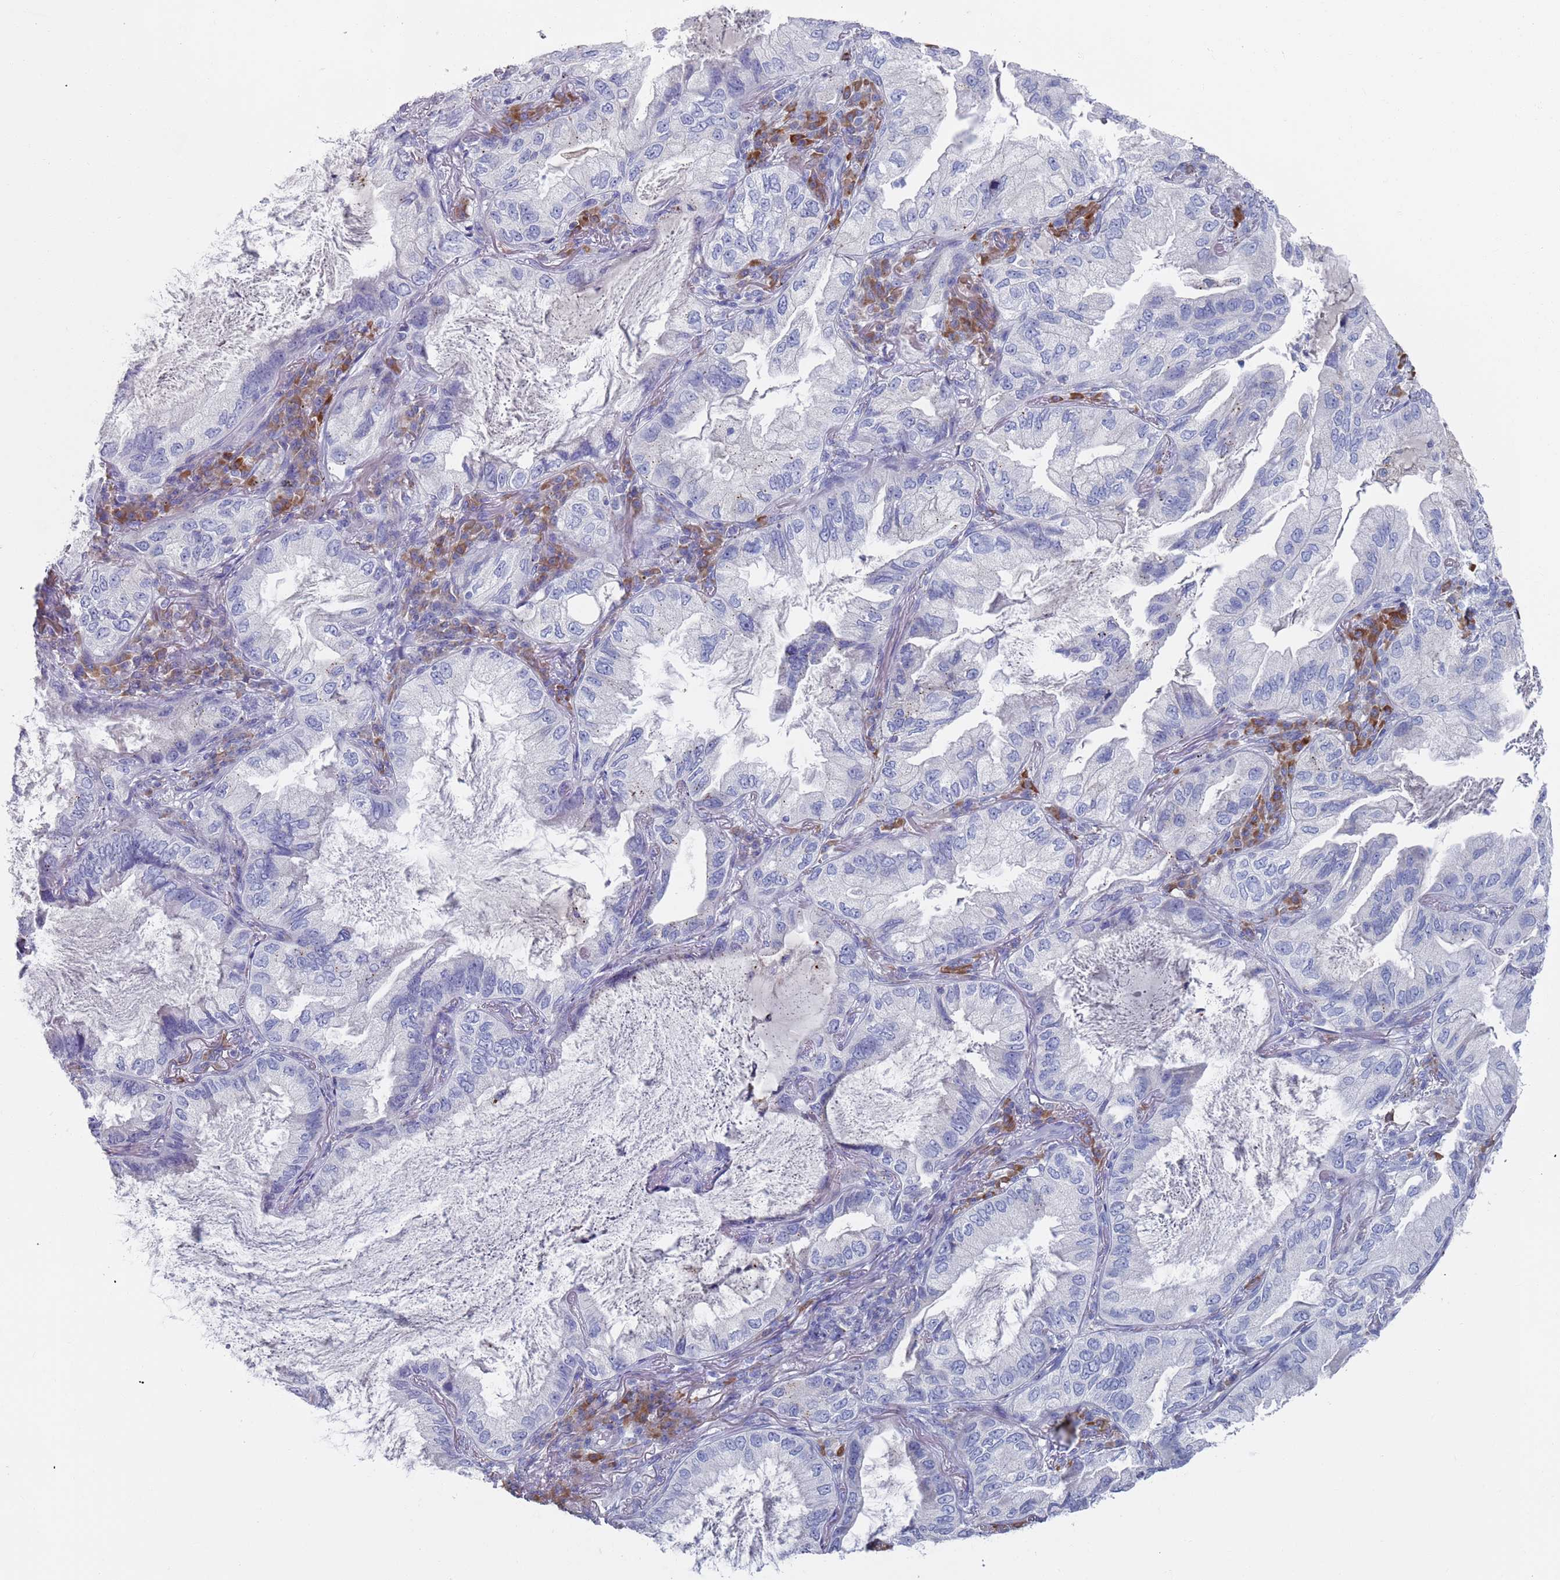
{"staining": {"intensity": "negative", "quantity": "none", "location": "none"}, "tissue": "lung cancer", "cell_type": "Tumor cells", "image_type": "cancer", "snomed": [{"axis": "morphology", "description": "Adenocarcinoma, NOS"}, {"axis": "topography", "description": "Lung"}], "caption": "Immunohistochemistry (IHC) of human adenocarcinoma (lung) exhibits no positivity in tumor cells. (DAB IHC with hematoxylin counter stain).", "gene": "MAT1A", "patient": {"sex": "female", "age": 69}}